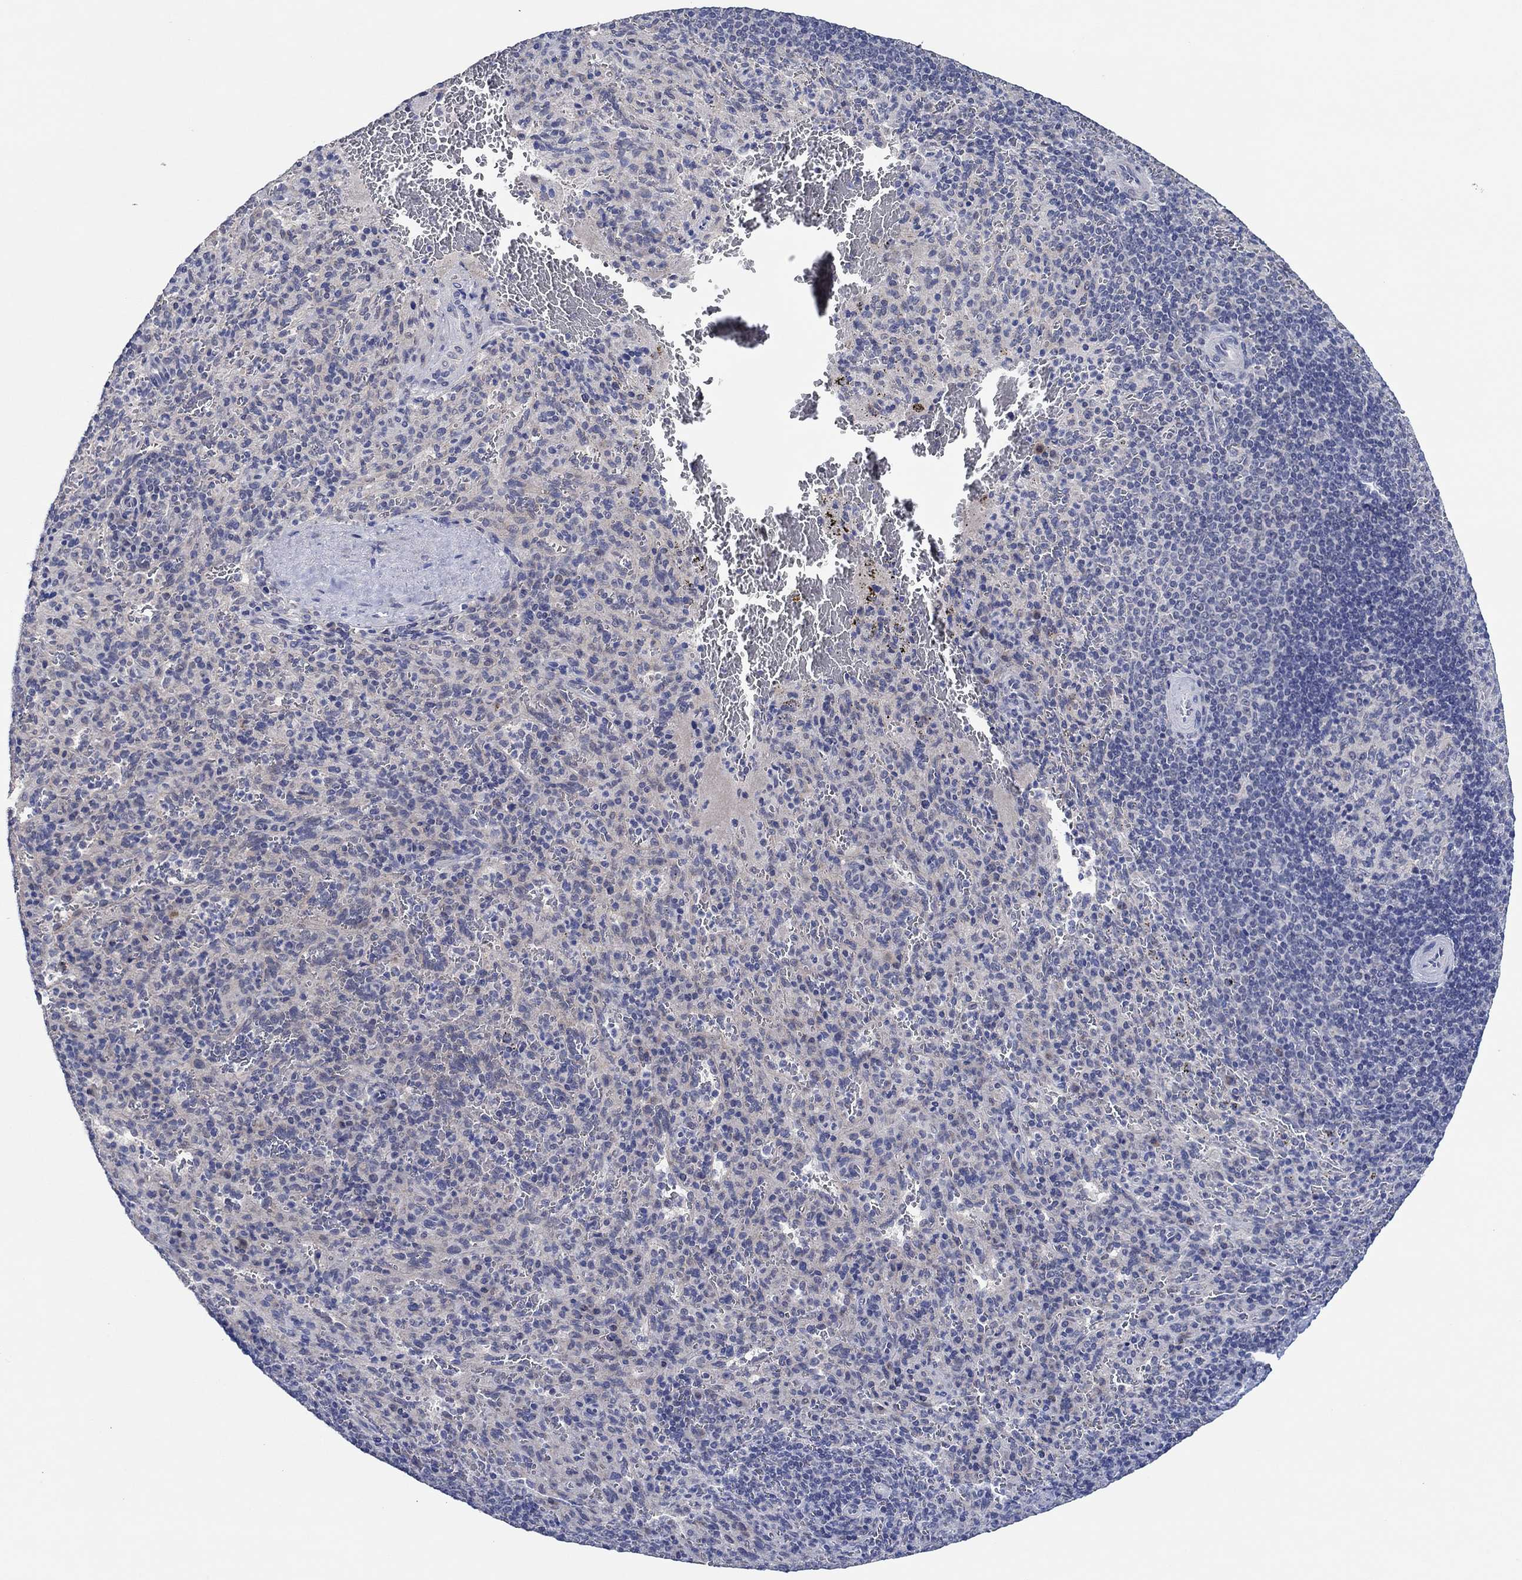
{"staining": {"intensity": "negative", "quantity": "none", "location": "none"}, "tissue": "spleen", "cell_type": "Cells in red pulp", "image_type": "normal", "snomed": [{"axis": "morphology", "description": "Normal tissue, NOS"}, {"axis": "topography", "description": "Spleen"}], "caption": "Immunohistochemistry histopathology image of unremarkable spleen: spleen stained with DAB (3,3'-diaminobenzidine) exhibits no significant protein expression in cells in red pulp.", "gene": "PRRT3", "patient": {"sex": "male", "age": 57}}